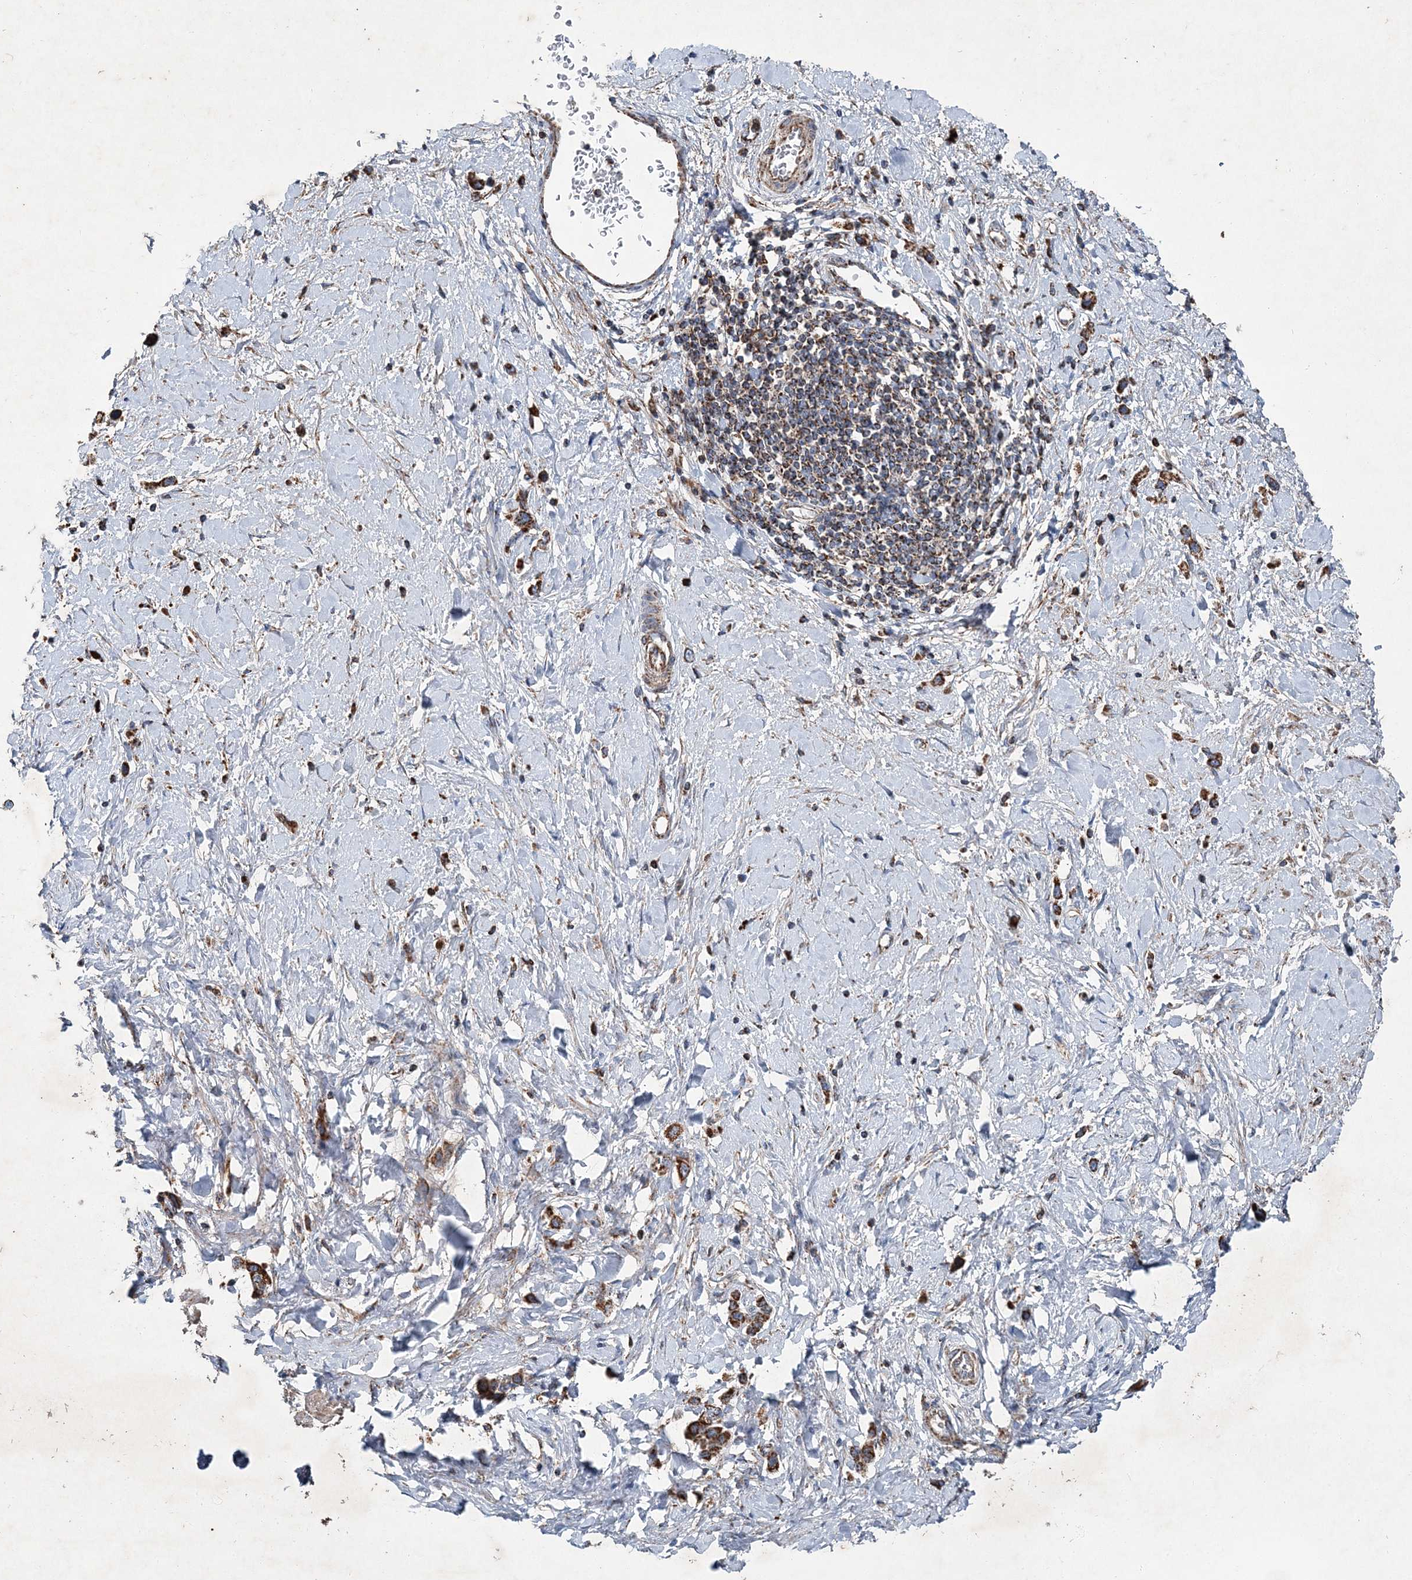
{"staining": {"intensity": "strong", "quantity": ">75%", "location": "cytoplasmic/membranous"}, "tissue": "stomach cancer", "cell_type": "Tumor cells", "image_type": "cancer", "snomed": [{"axis": "morphology", "description": "Adenocarcinoma, NOS"}, {"axis": "topography", "description": "Stomach"}], "caption": "Stomach adenocarcinoma was stained to show a protein in brown. There is high levels of strong cytoplasmic/membranous staining in approximately >75% of tumor cells. (Stains: DAB (3,3'-diaminobenzidine) in brown, nuclei in blue, Microscopy: brightfield microscopy at high magnification).", "gene": "SPAG16", "patient": {"sex": "female", "age": 65}}